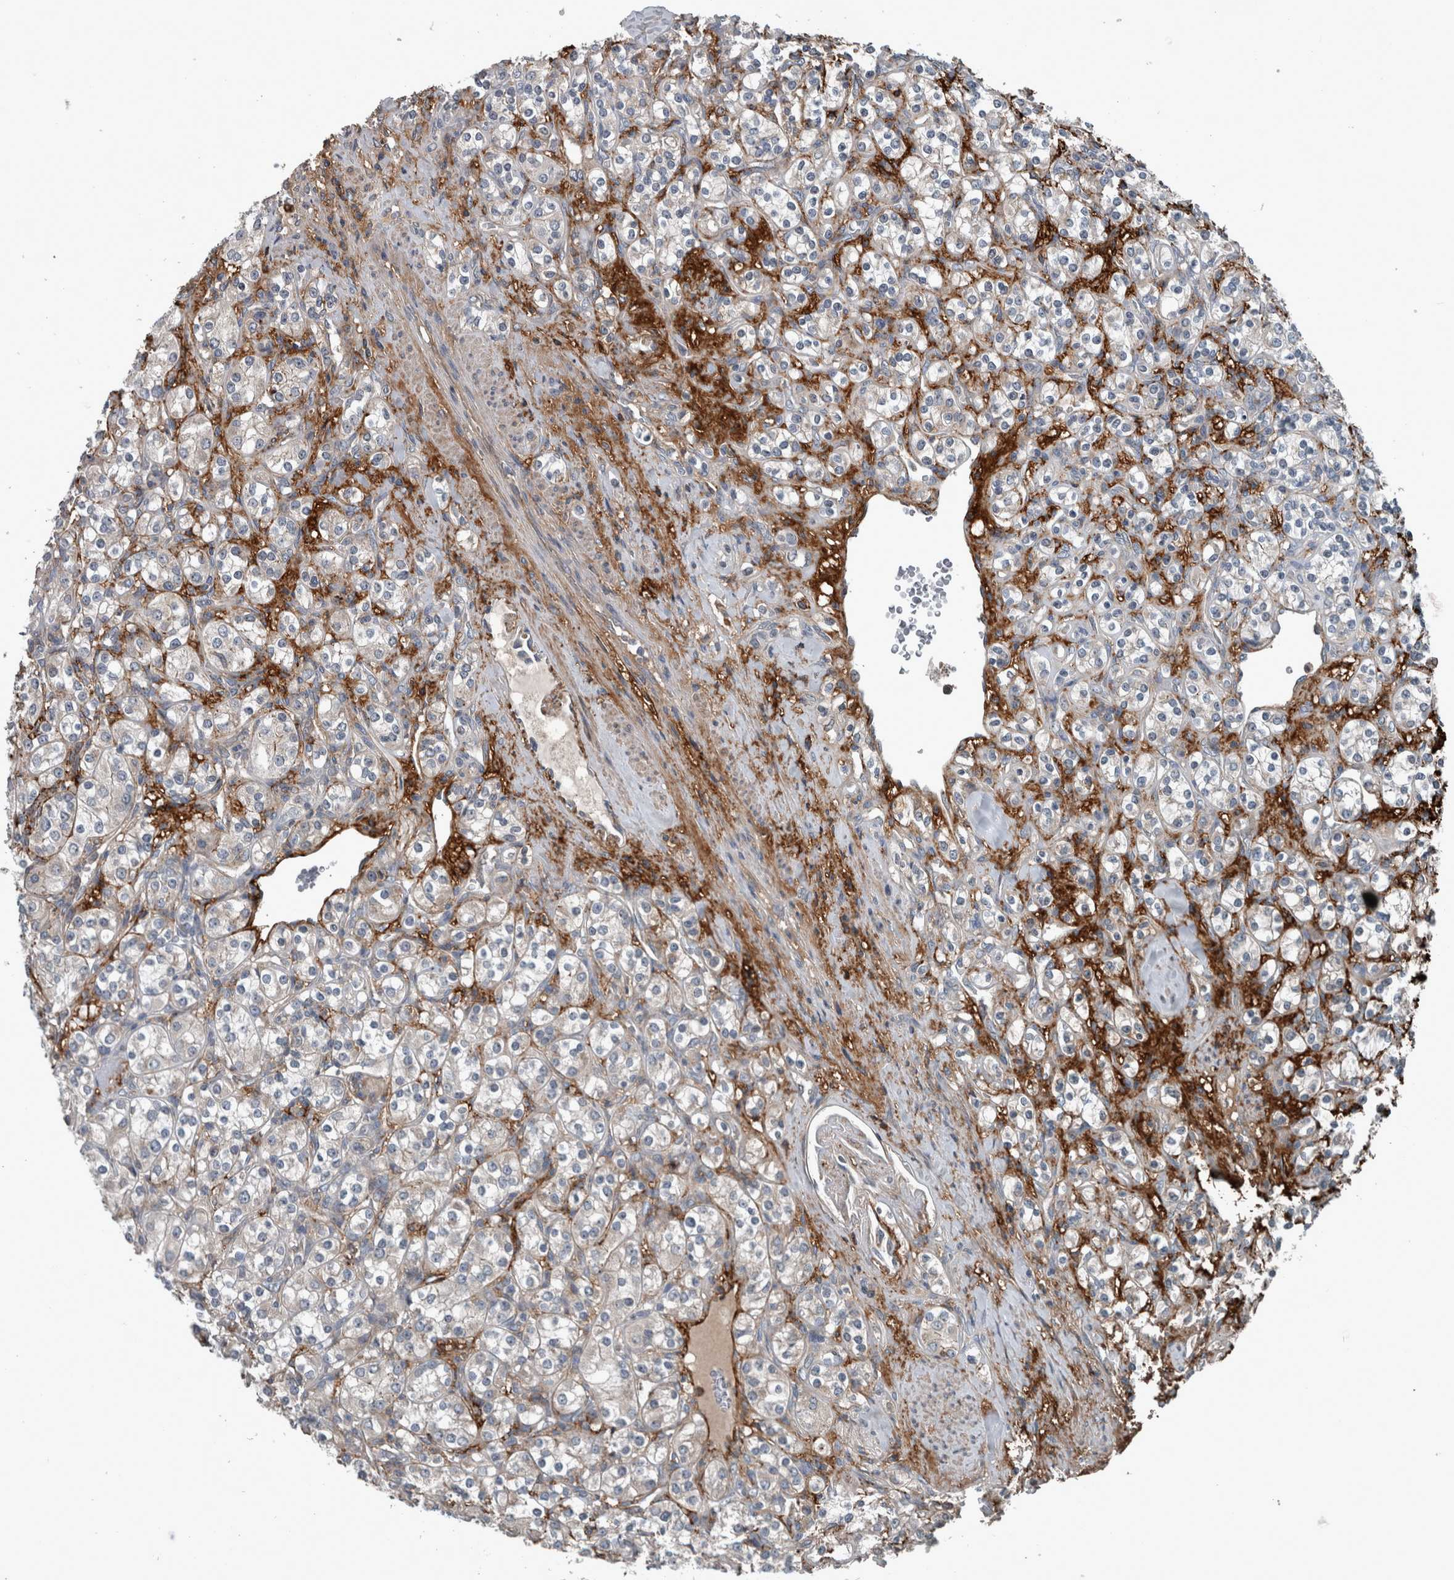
{"staining": {"intensity": "negative", "quantity": "none", "location": "none"}, "tissue": "renal cancer", "cell_type": "Tumor cells", "image_type": "cancer", "snomed": [{"axis": "morphology", "description": "Adenocarcinoma, NOS"}, {"axis": "topography", "description": "Kidney"}], "caption": "Tumor cells are negative for brown protein staining in renal adenocarcinoma.", "gene": "EXOC8", "patient": {"sex": "male", "age": 77}}